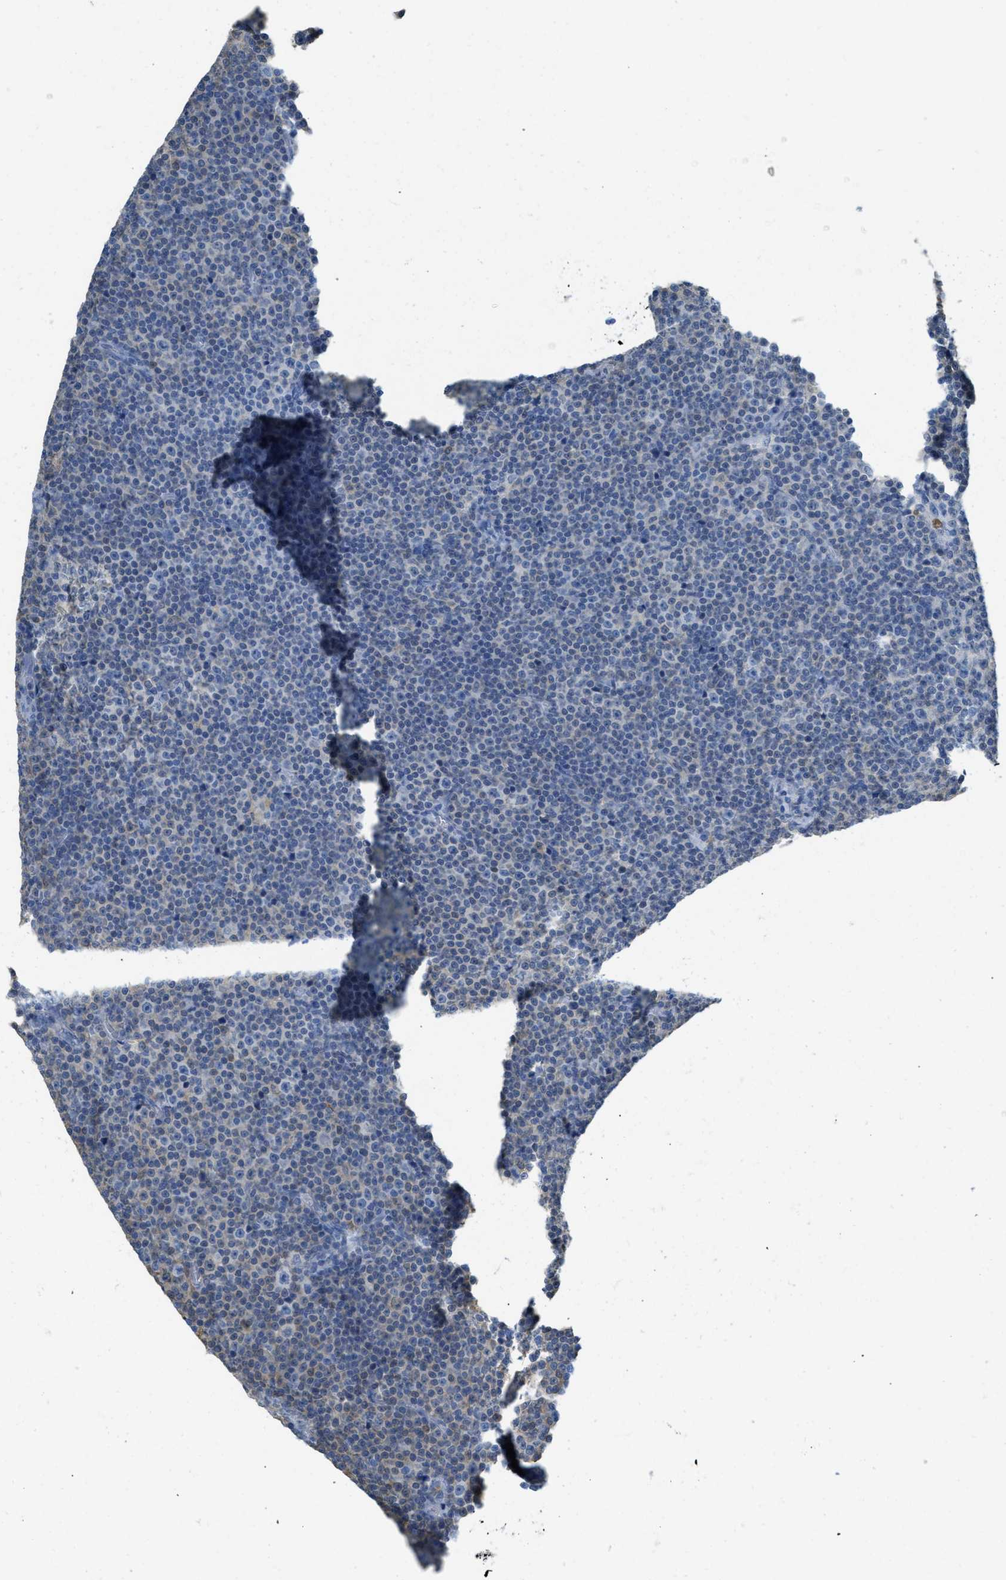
{"staining": {"intensity": "negative", "quantity": "none", "location": "none"}, "tissue": "lymphoma", "cell_type": "Tumor cells", "image_type": "cancer", "snomed": [{"axis": "morphology", "description": "Malignant lymphoma, non-Hodgkin's type, Low grade"}, {"axis": "topography", "description": "Lymph node"}], "caption": "Low-grade malignant lymphoma, non-Hodgkin's type was stained to show a protein in brown. There is no significant expression in tumor cells.", "gene": "SERPINB1", "patient": {"sex": "female", "age": 67}}